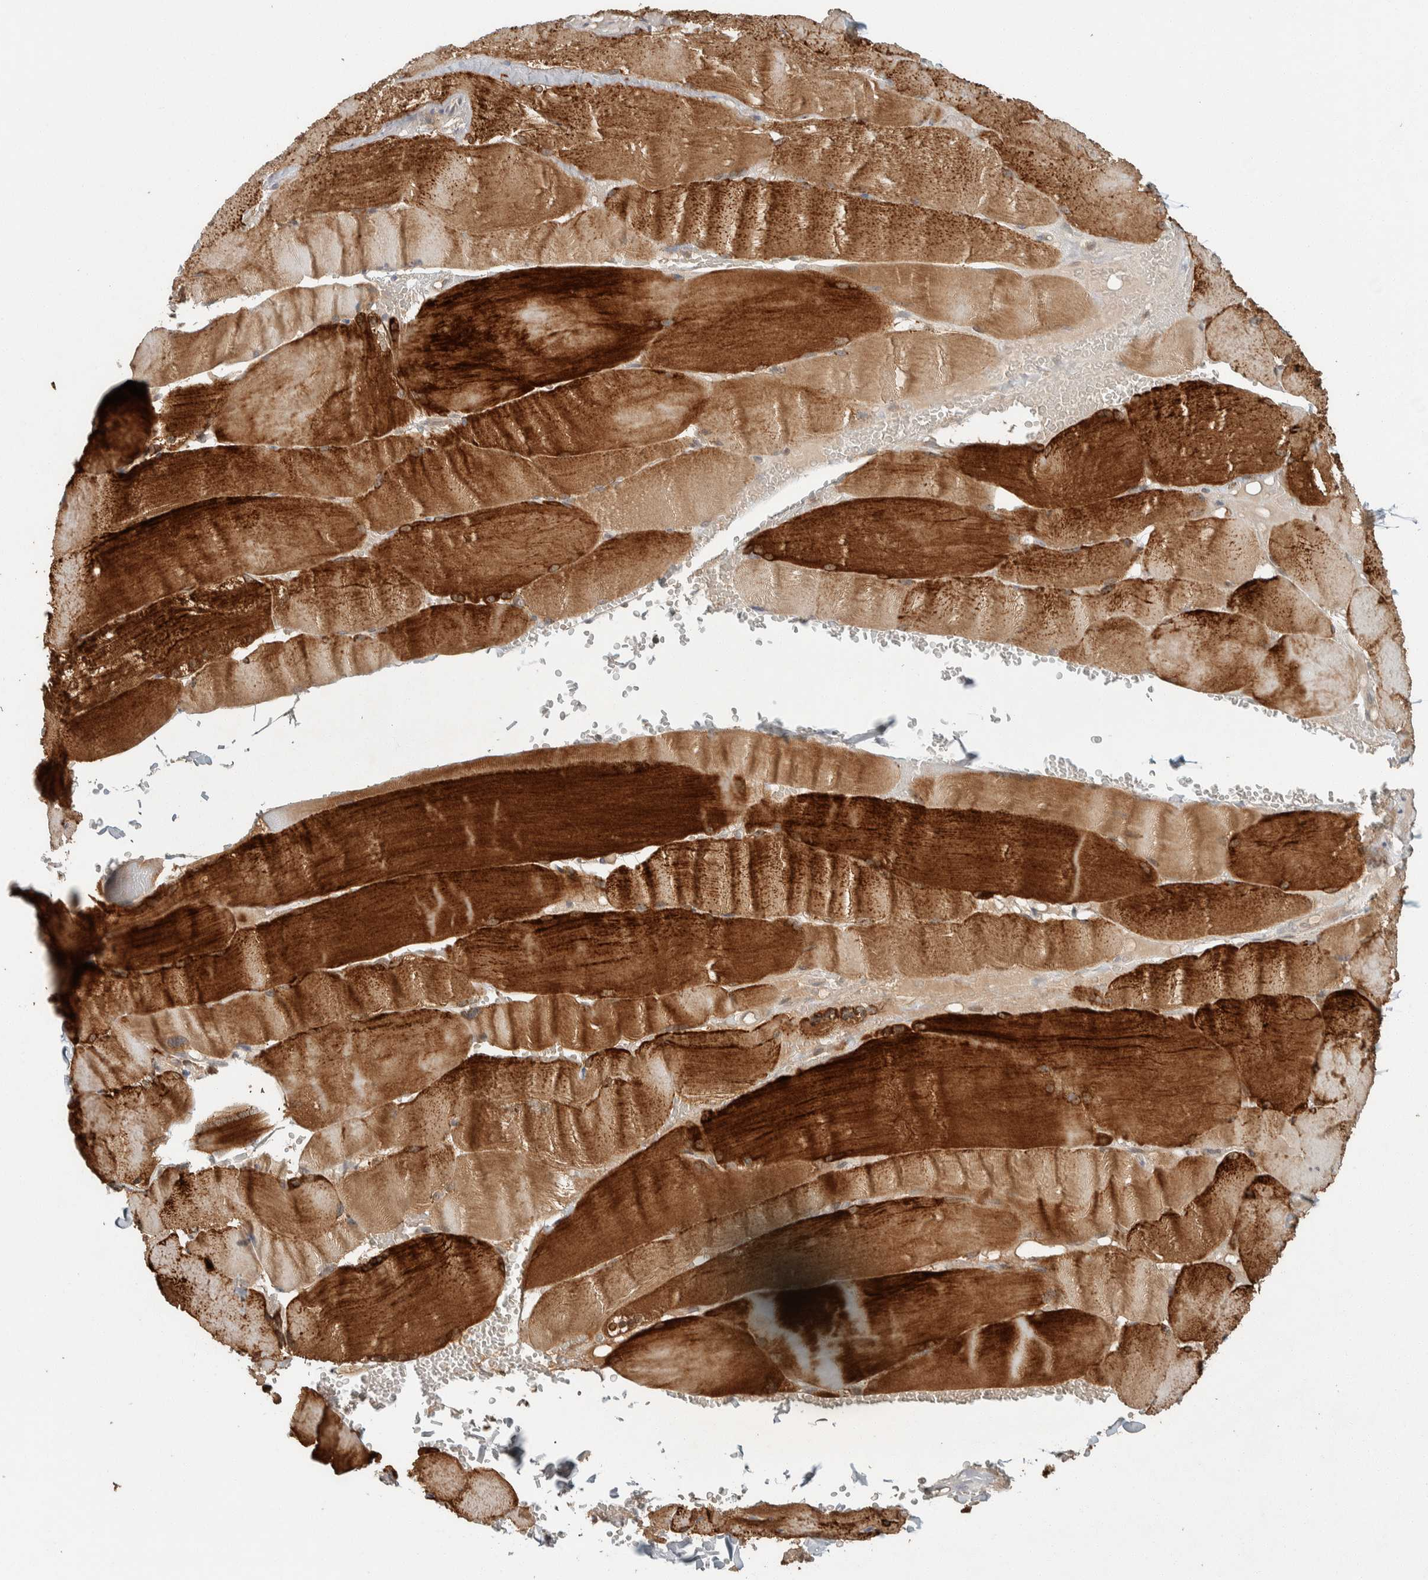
{"staining": {"intensity": "strong", "quantity": ">75%", "location": "cytoplasmic/membranous"}, "tissue": "skeletal muscle", "cell_type": "Myocytes", "image_type": "normal", "snomed": [{"axis": "morphology", "description": "Normal tissue, NOS"}, {"axis": "topography", "description": "Skin"}, {"axis": "topography", "description": "Skeletal muscle"}], "caption": "High-magnification brightfield microscopy of normal skeletal muscle stained with DAB (3,3'-diaminobenzidine) (brown) and counterstained with hematoxylin (blue). myocytes exhibit strong cytoplasmic/membranous expression is identified in approximately>75% of cells.", "gene": "ZNF567", "patient": {"sex": "male", "age": 83}}